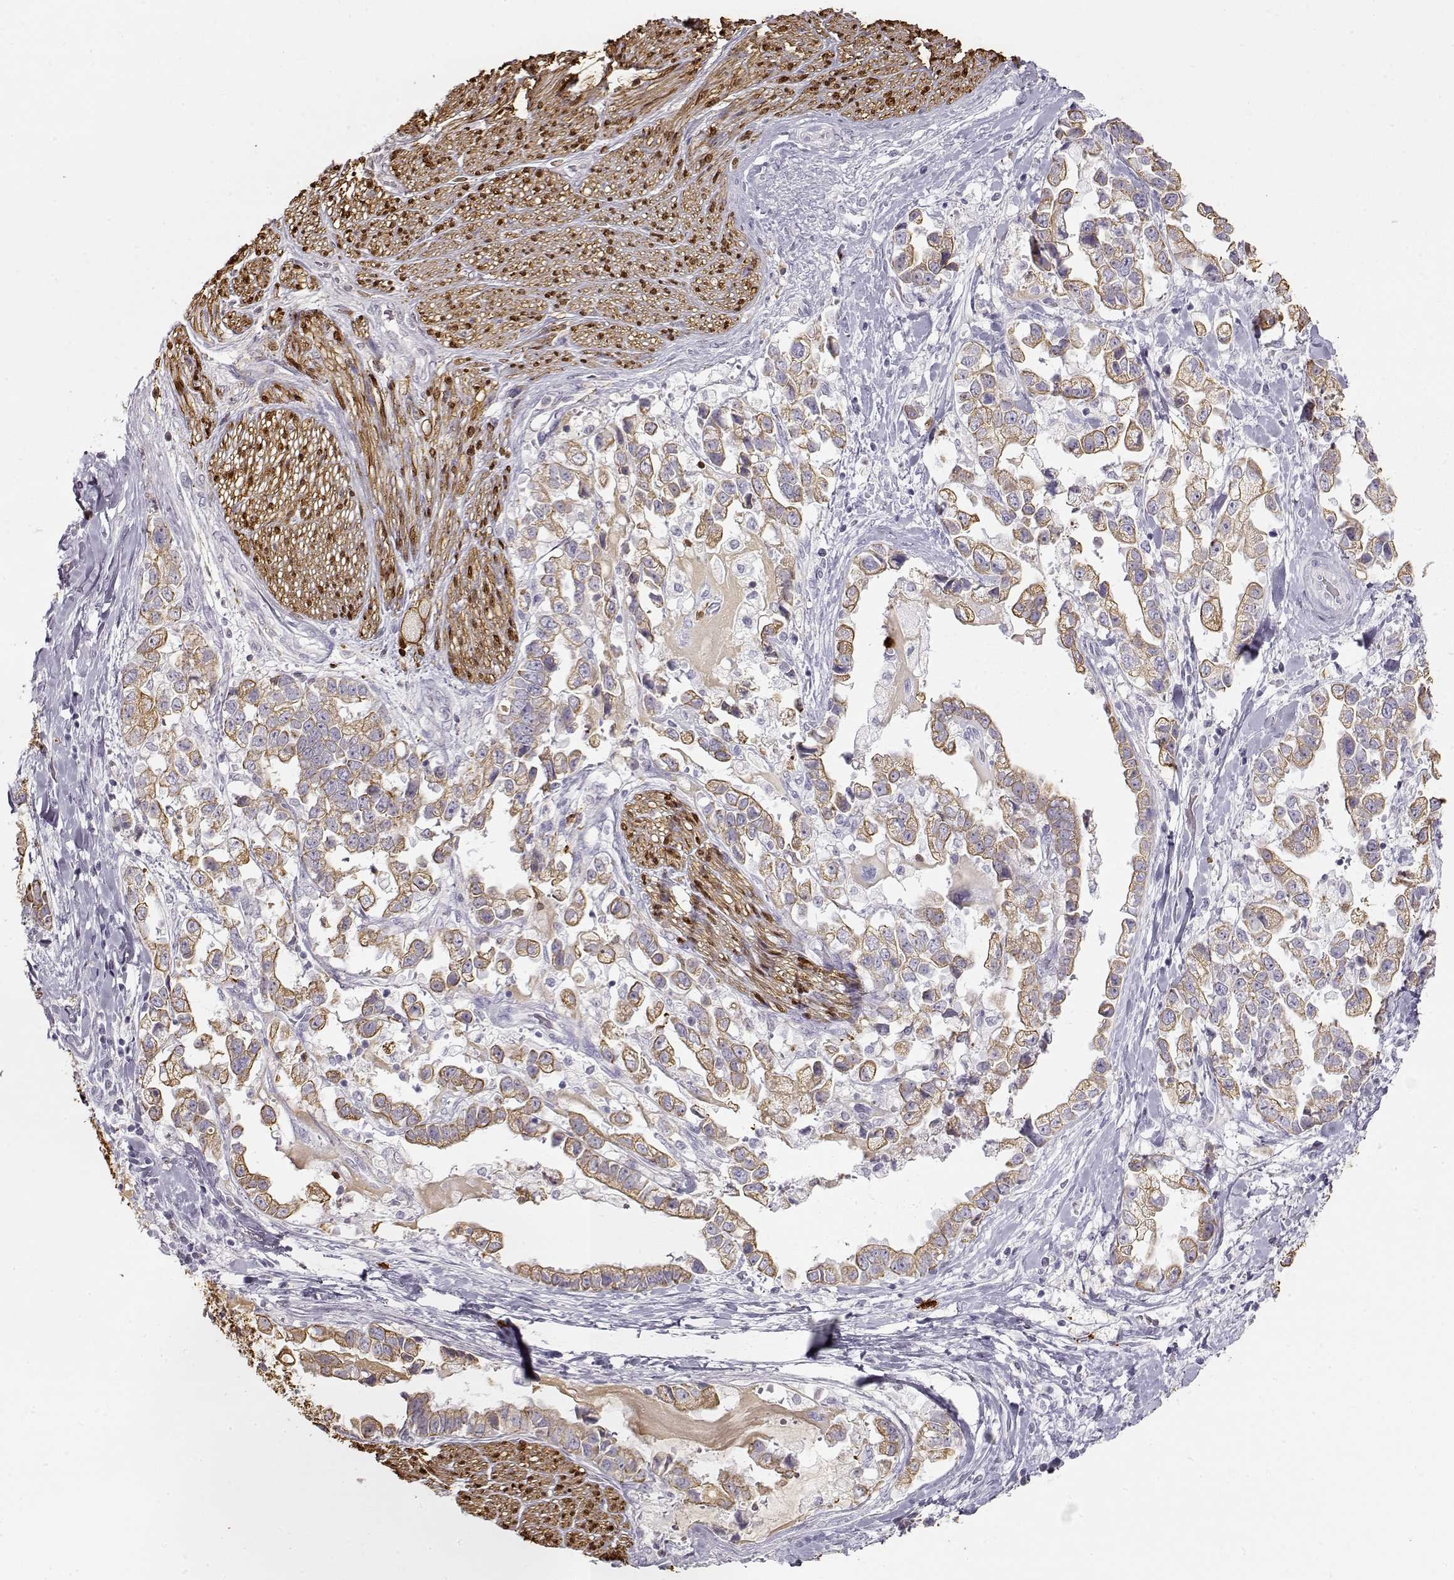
{"staining": {"intensity": "moderate", "quantity": ">75%", "location": "cytoplasmic/membranous"}, "tissue": "stomach cancer", "cell_type": "Tumor cells", "image_type": "cancer", "snomed": [{"axis": "morphology", "description": "Adenocarcinoma, NOS"}, {"axis": "topography", "description": "Stomach"}], "caption": "A medium amount of moderate cytoplasmic/membranous staining is identified in approximately >75% of tumor cells in stomach cancer tissue.", "gene": "S100B", "patient": {"sex": "male", "age": 59}}